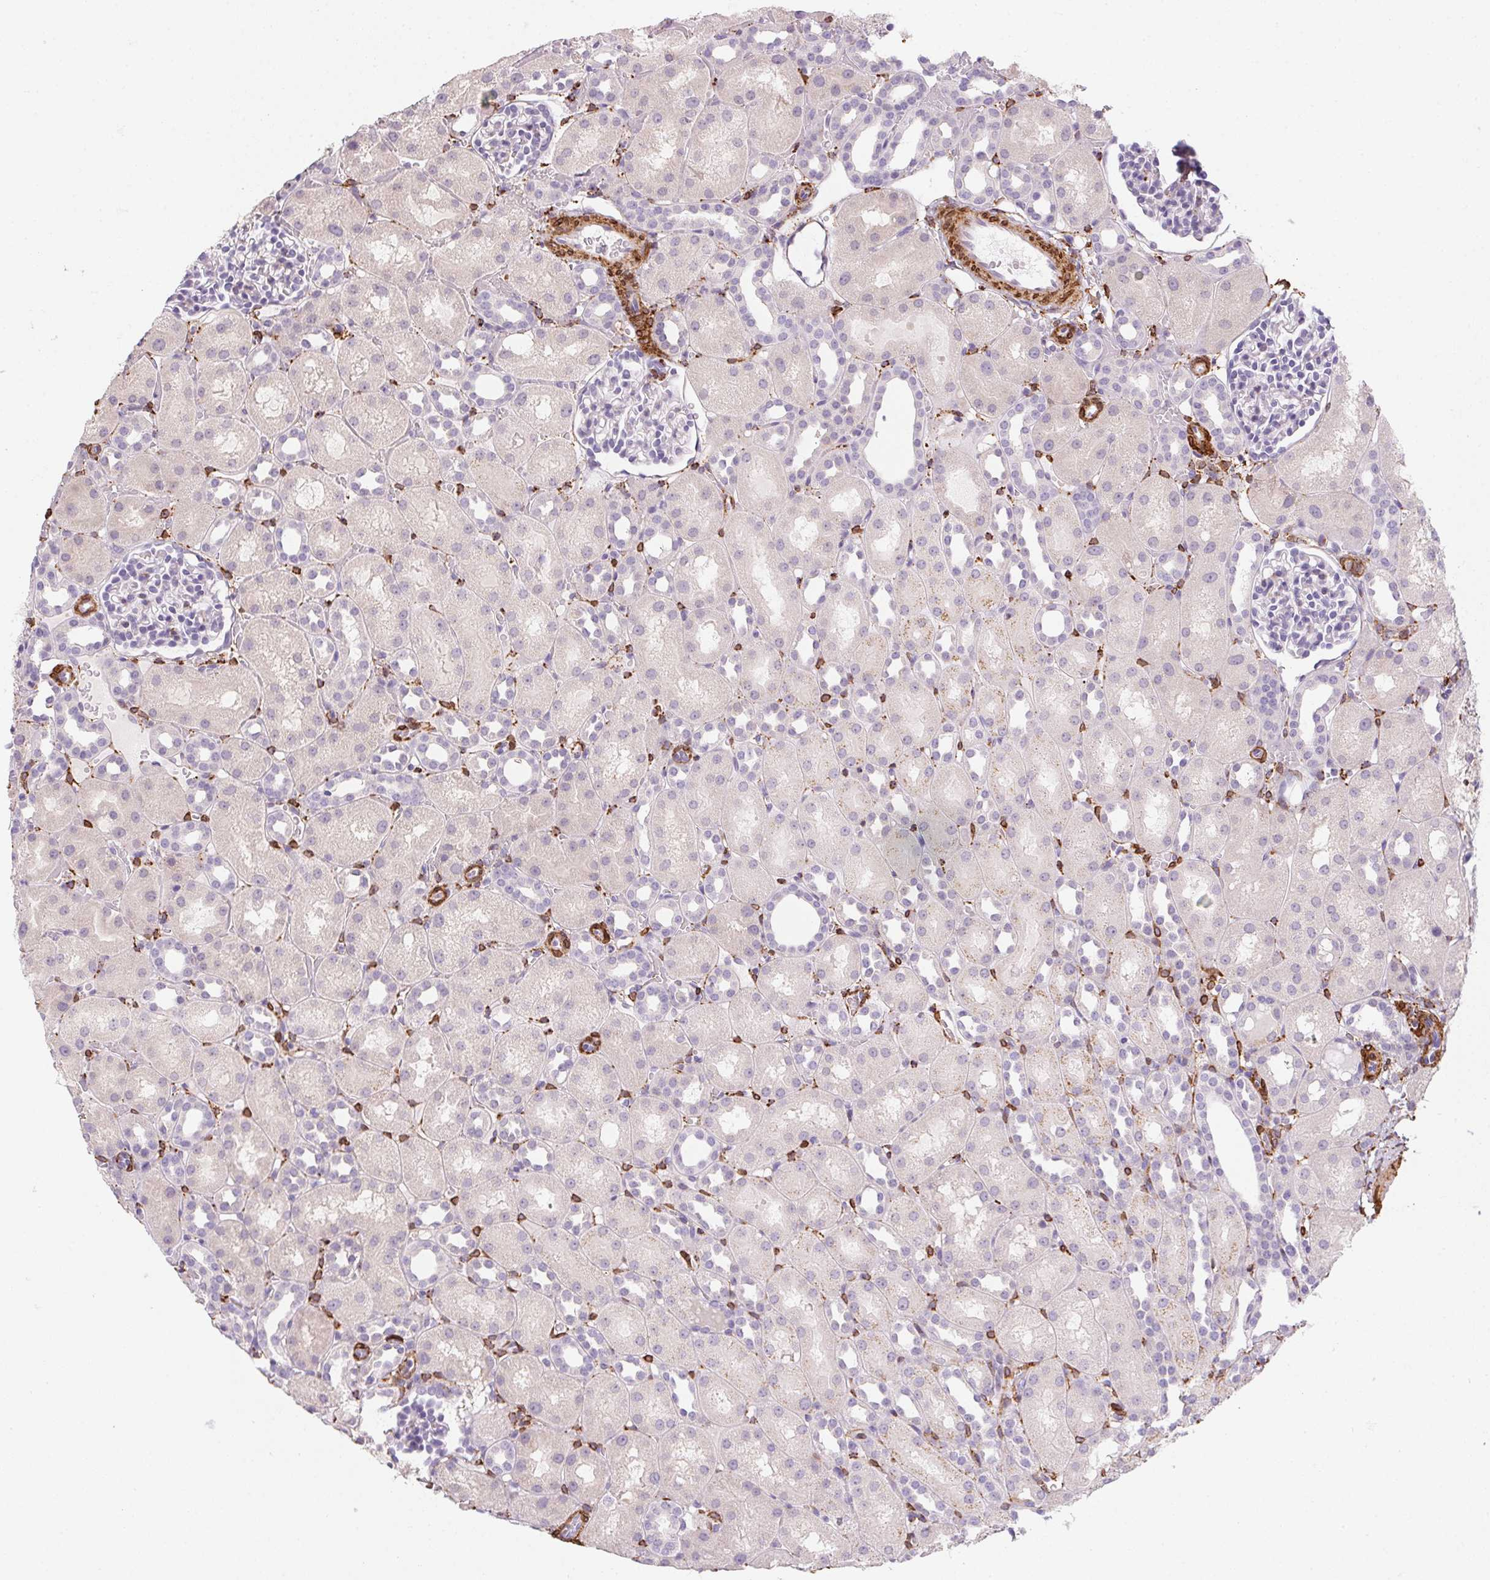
{"staining": {"intensity": "negative", "quantity": "none", "location": "none"}, "tissue": "kidney", "cell_type": "Cells in glomeruli", "image_type": "normal", "snomed": [{"axis": "morphology", "description": "Normal tissue, NOS"}, {"axis": "topography", "description": "Kidney"}], "caption": "High power microscopy image of an immunohistochemistry photomicrograph of benign kidney, revealing no significant positivity in cells in glomeruli. The staining was performed using DAB to visualize the protein expression in brown, while the nuclei were stained in blue with hematoxylin (Magnification: 20x).", "gene": "HRC", "patient": {"sex": "male", "age": 1}}